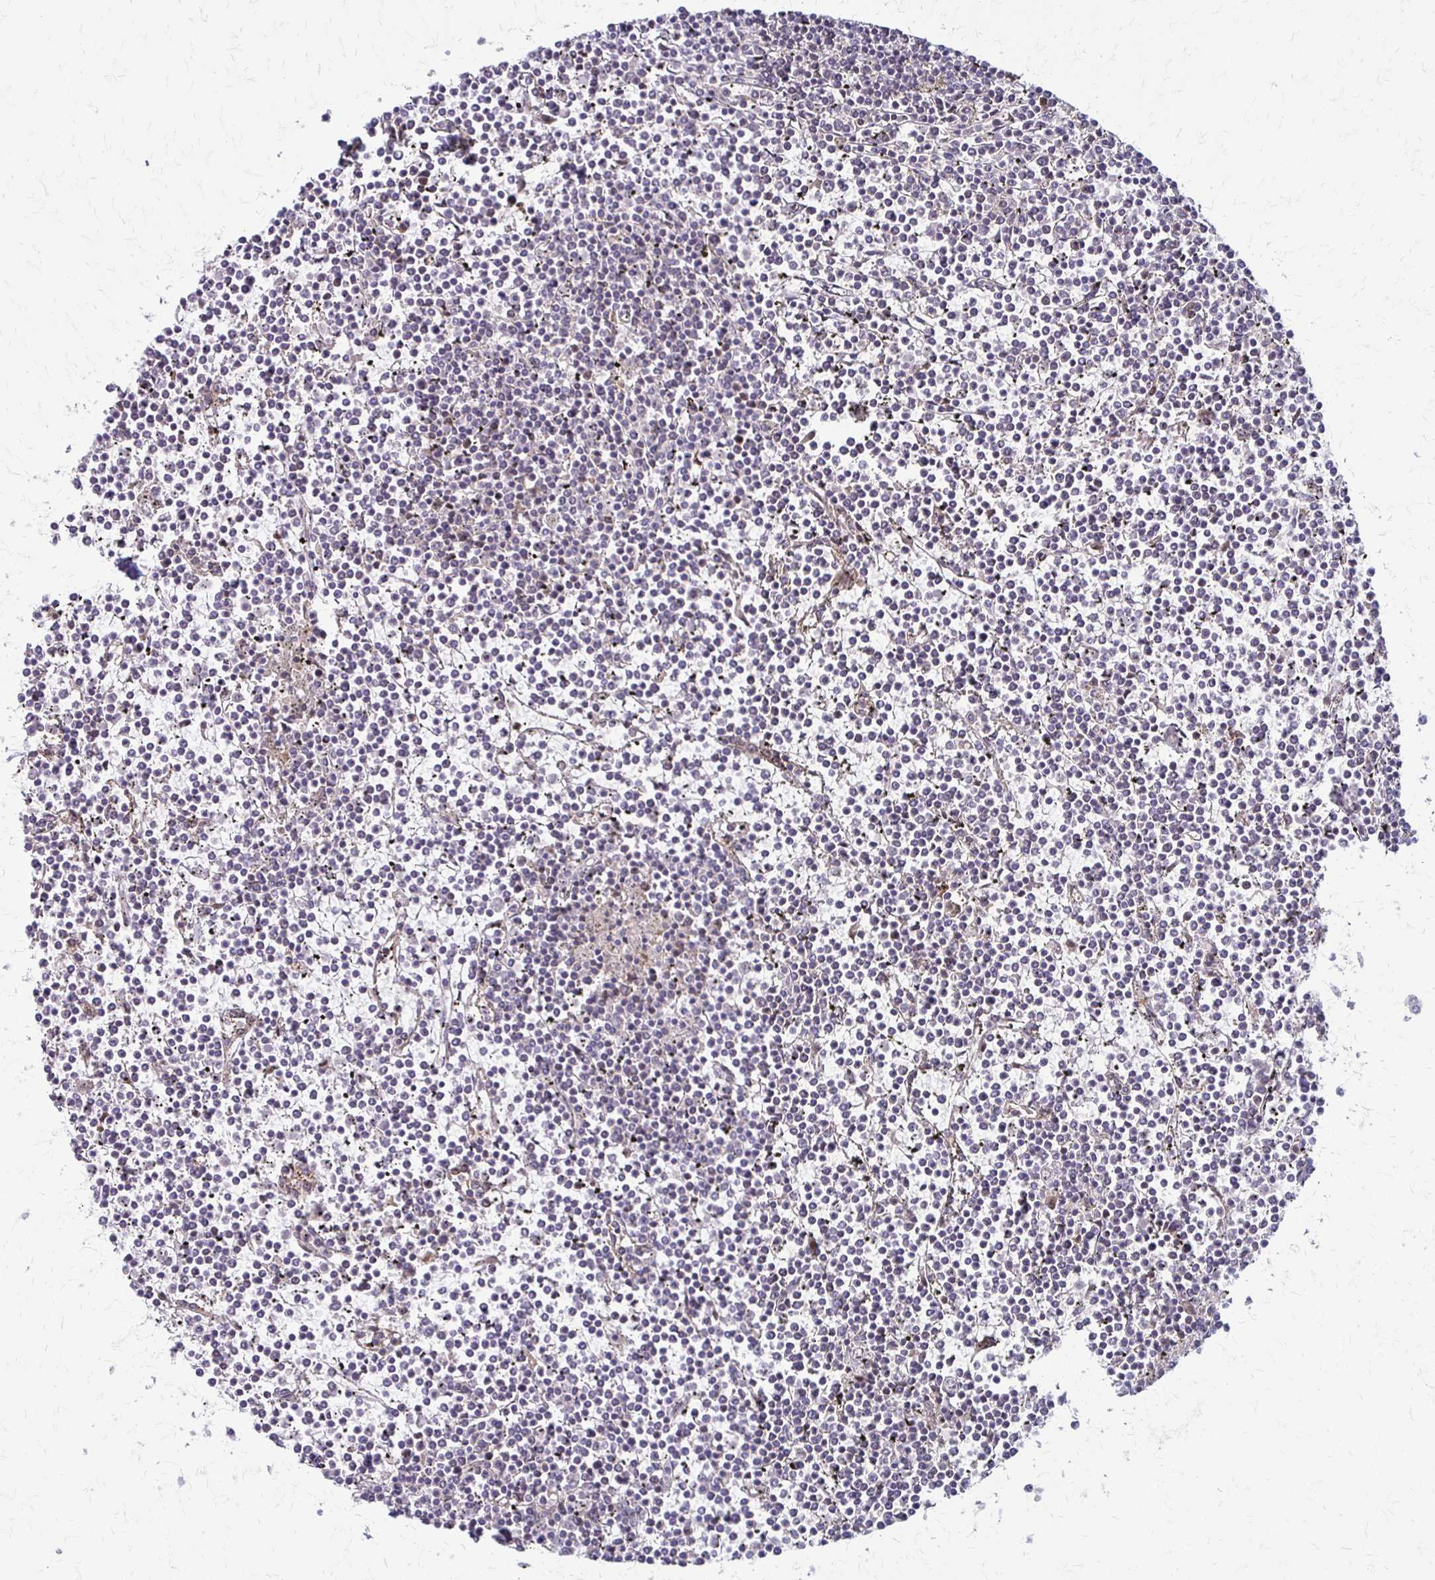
{"staining": {"intensity": "negative", "quantity": "none", "location": "none"}, "tissue": "lymphoma", "cell_type": "Tumor cells", "image_type": "cancer", "snomed": [{"axis": "morphology", "description": "Malignant lymphoma, non-Hodgkin's type, Low grade"}, {"axis": "topography", "description": "Spleen"}], "caption": "An image of lymphoma stained for a protein displays no brown staining in tumor cells.", "gene": "CFL2", "patient": {"sex": "female", "age": 19}}